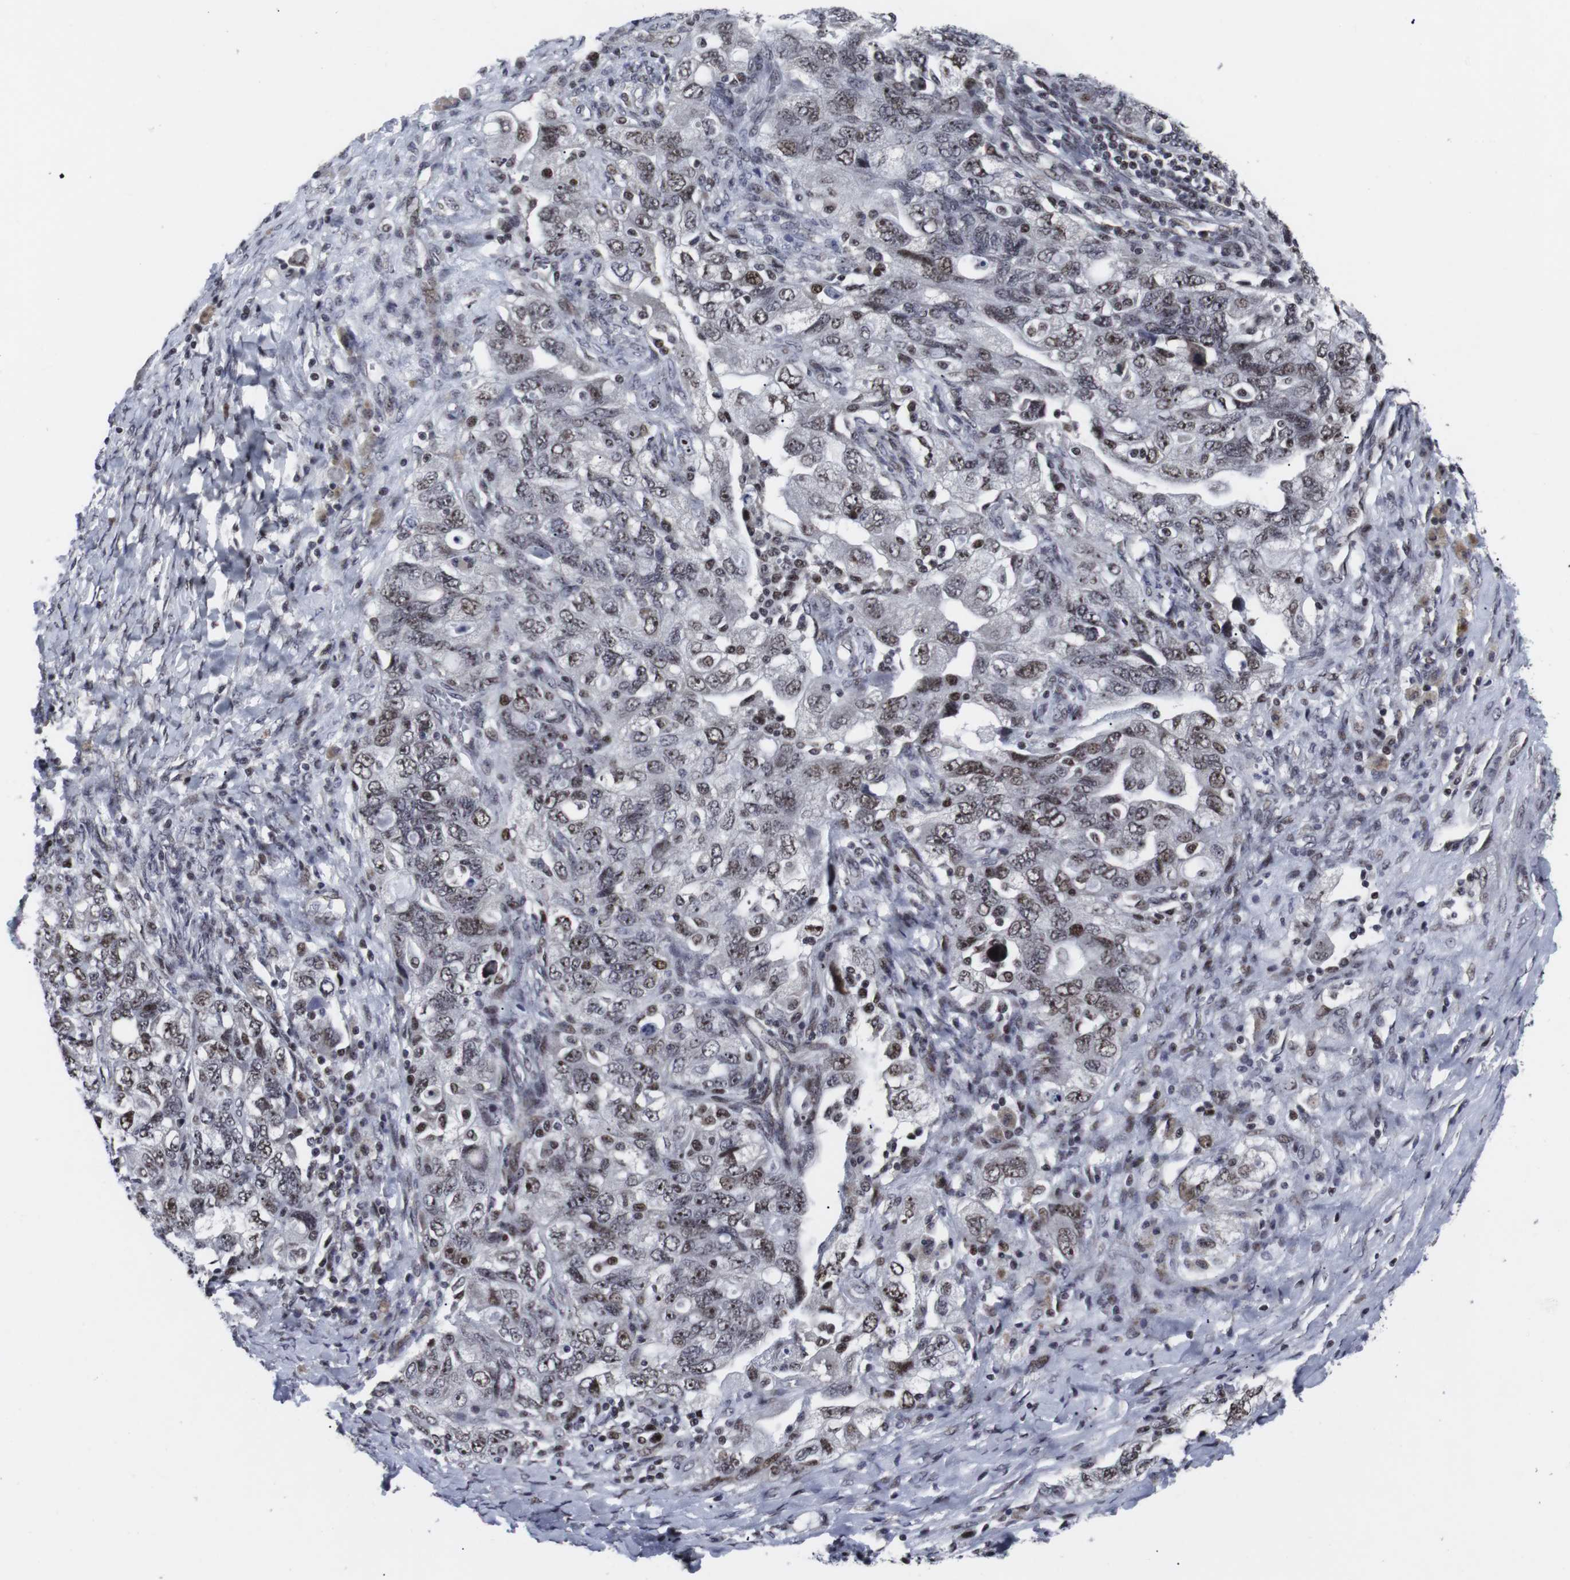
{"staining": {"intensity": "moderate", "quantity": "25%-75%", "location": "nuclear"}, "tissue": "ovarian cancer", "cell_type": "Tumor cells", "image_type": "cancer", "snomed": [{"axis": "morphology", "description": "Carcinoma, NOS"}, {"axis": "morphology", "description": "Cystadenocarcinoma, serous, NOS"}, {"axis": "topography", "description": "Ovary"}], "caption": "Ovarian carcinoma stained with DAB immunohistochemistry (IHC) exhibits medium levels of moderate nuclear staining in approximately 25%-75% of tumor cells.", "gene": "MLH1", "patient": {"sex": "female", "age": 69}}